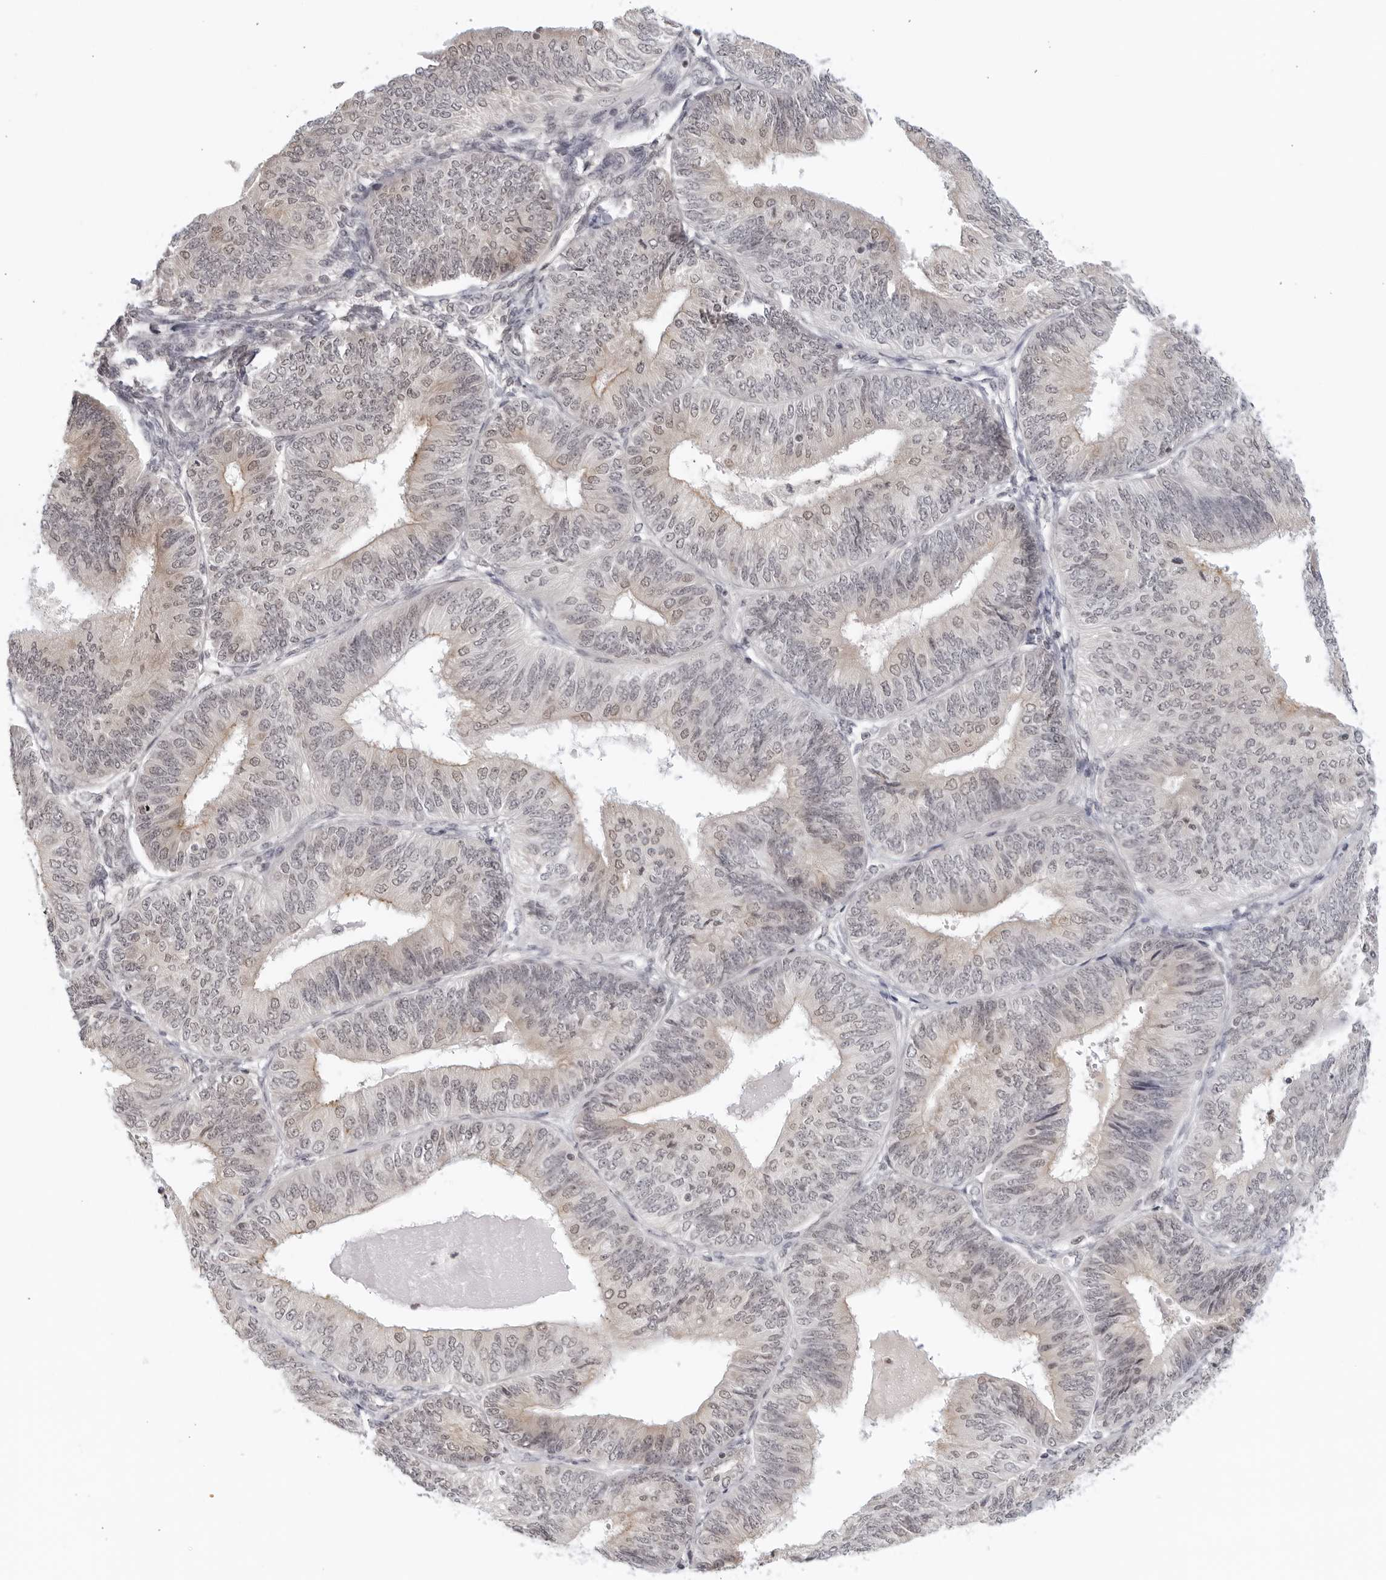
{"staining": {"intensity": "weak", "quantity": "<25%", "location": "cytoplasmic/membranous"}, "tissue": "endometrial cancer", "cell_type": "Tumor cells", "image_type": "cancer", "snomed": [{"axis": "morphology", "description": "Adenocarcinoma, NOS"}, {"axis": "topography", "description": "Endometrium"}], "caption": "IHC micrograph of adenocarcinoma (endometrial) stained for a protein (brown), which exhibits no staining in tumor cells.", "gene": "RAB11FIP3", "patient": {"sex": "female", "age": 58}}